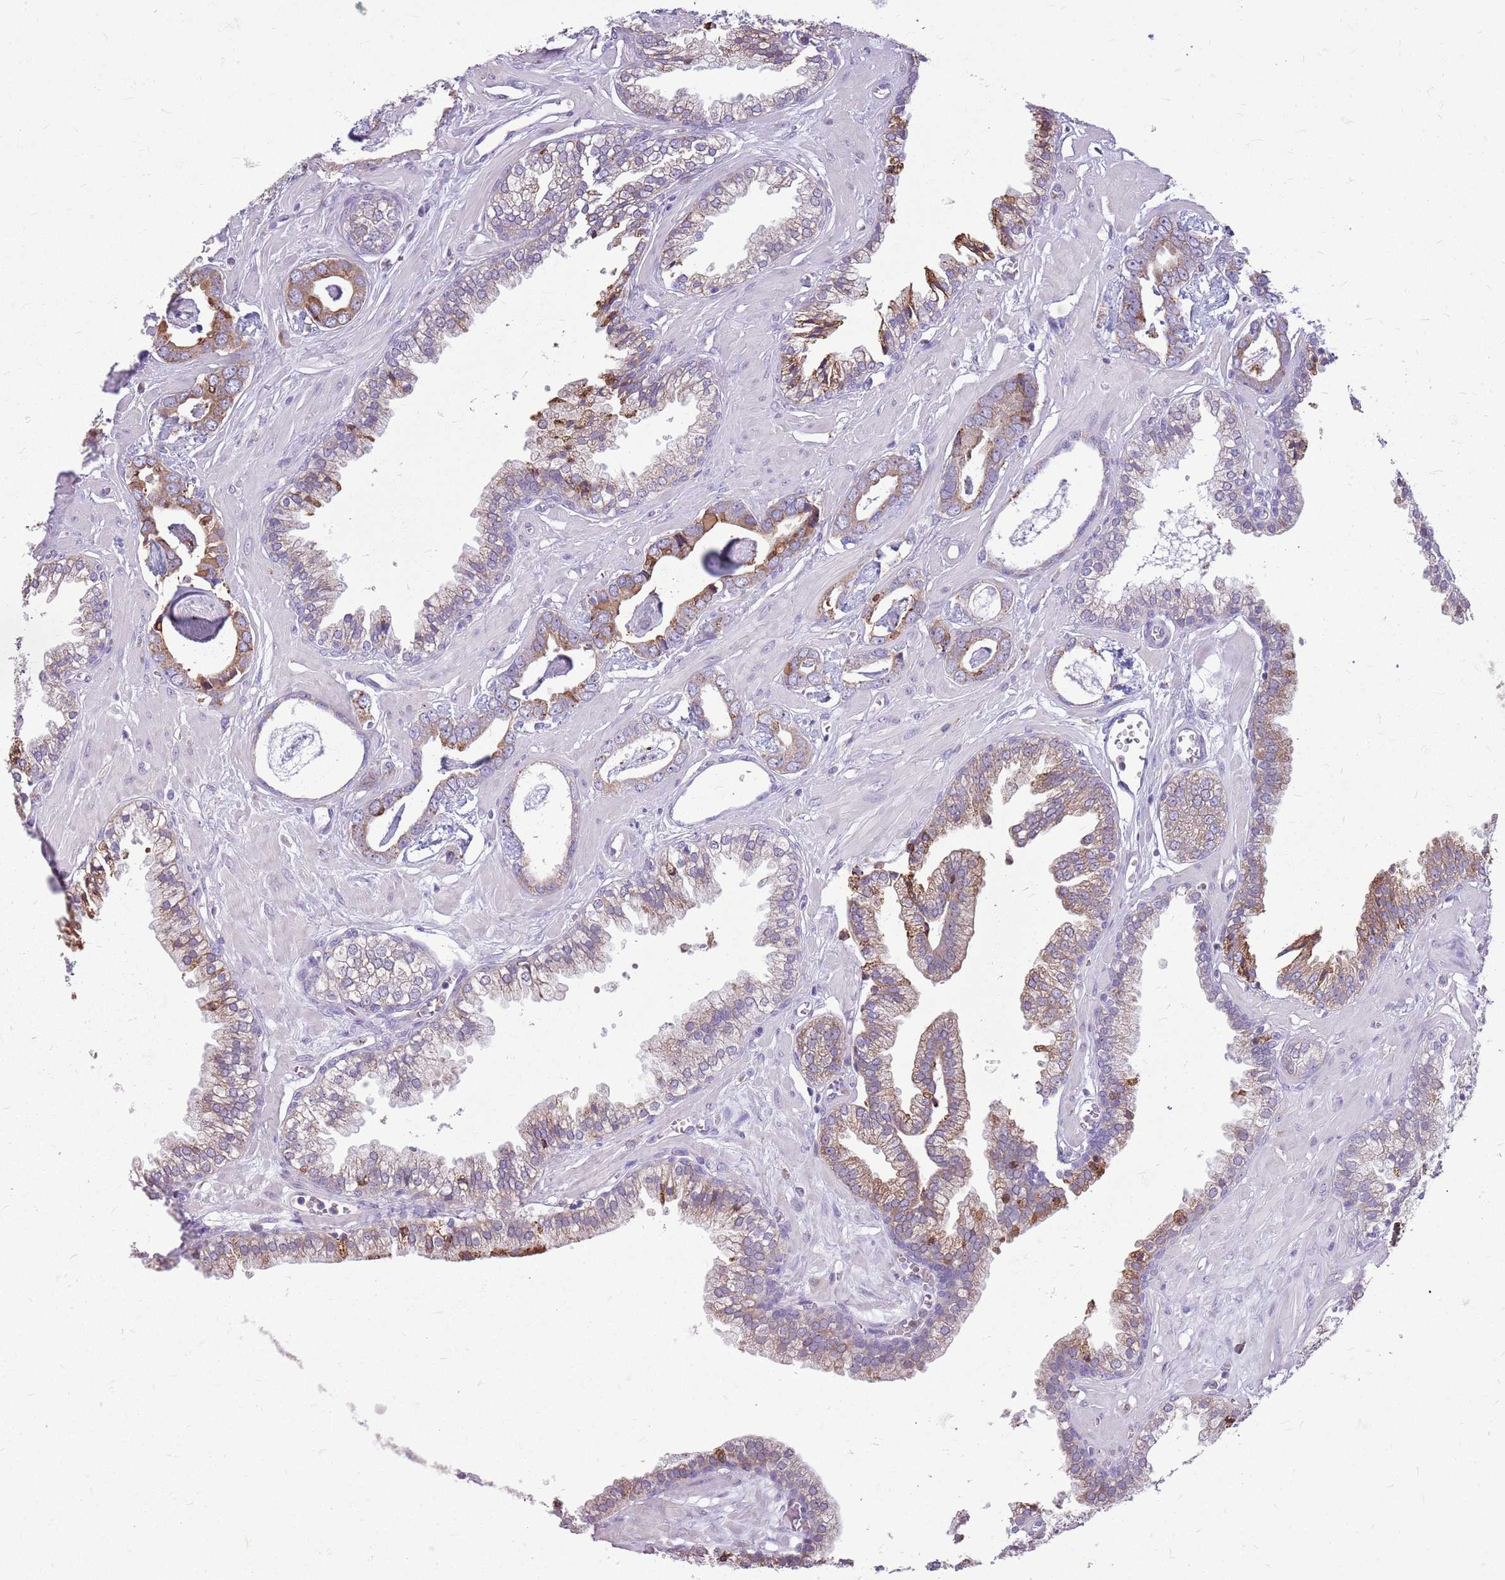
{"staining": {"intensity": "moderate", "quantity": "25%-75%", "location": "cytoplasmic/membranous"}, "tissue": "prostate cancer", "cell_type": "Tumor cells", "image_type": "cancer", "snomed": [{"axis": "morphology", "description": "Adenocarcinoma, Low grade"}, {"axis": "topography", "description": "Prostate"}], "caption": "Protein analysis of adenocarcinoma (low-grade) (prostate) tissue reveals moderate cytoplasmic/membranous expression in approximately 25%-75% of tumor cells.", "gene": "KCTD19", "patient": {"sex": "male", "age": 60}}